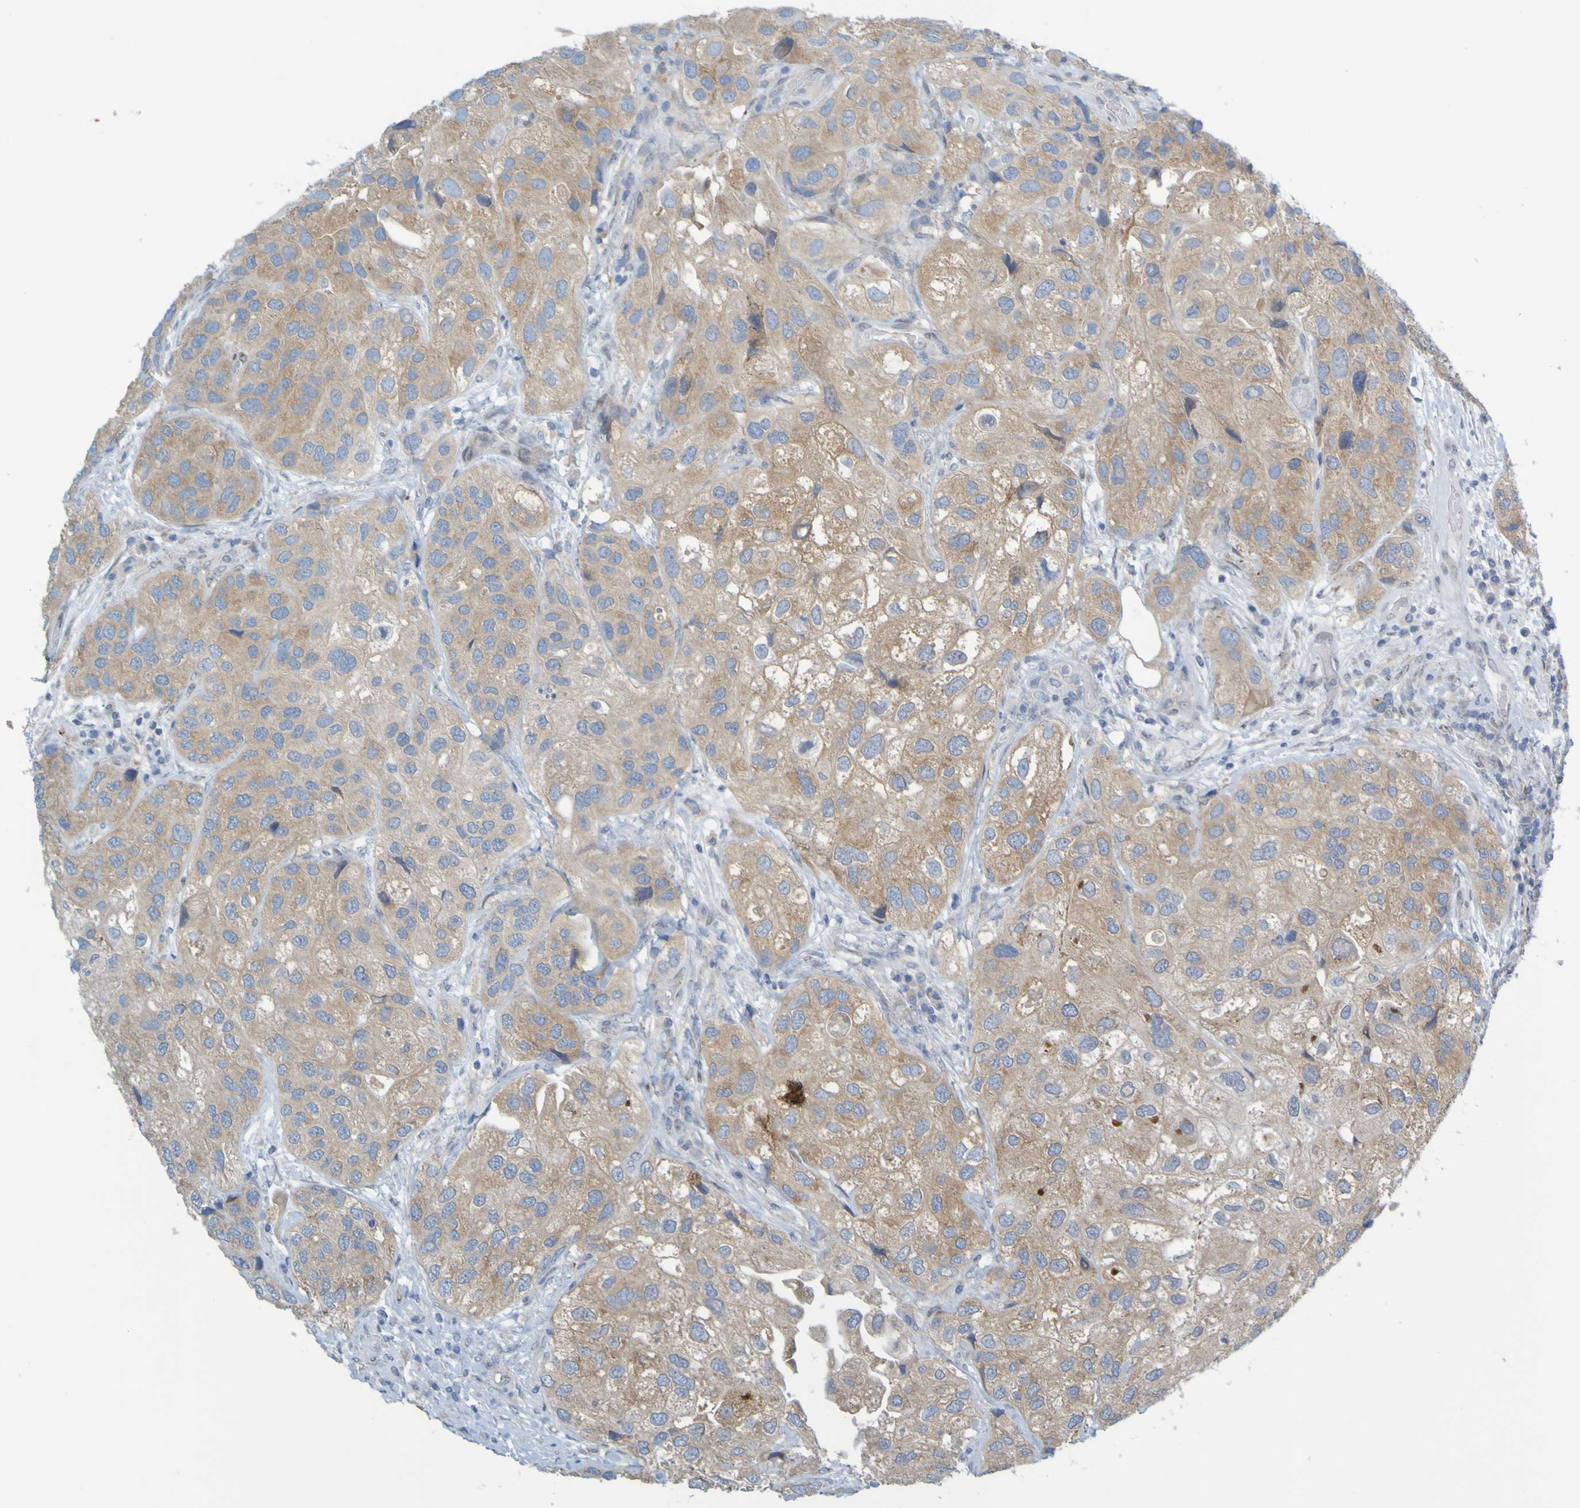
{"staining": {"intensity": "weak", "quantity": ">75%", "location": "cytoplasmic/membranous"}, "tissue": "urothelial cancer", "cell_type": "Tumor cells", "image_type": "cancer", "snomed": [{"axis": "morphology", "description": "Urothelial carcinoma, High grade"}, {"axis": "topography", "description": "Urinary bladder"}], "caption": "Urothelial cancer stained with a protein marker reveals weak staining in tumor cells.", "gene": "MAG", "patient": {"sex": "female", "age": 64}}